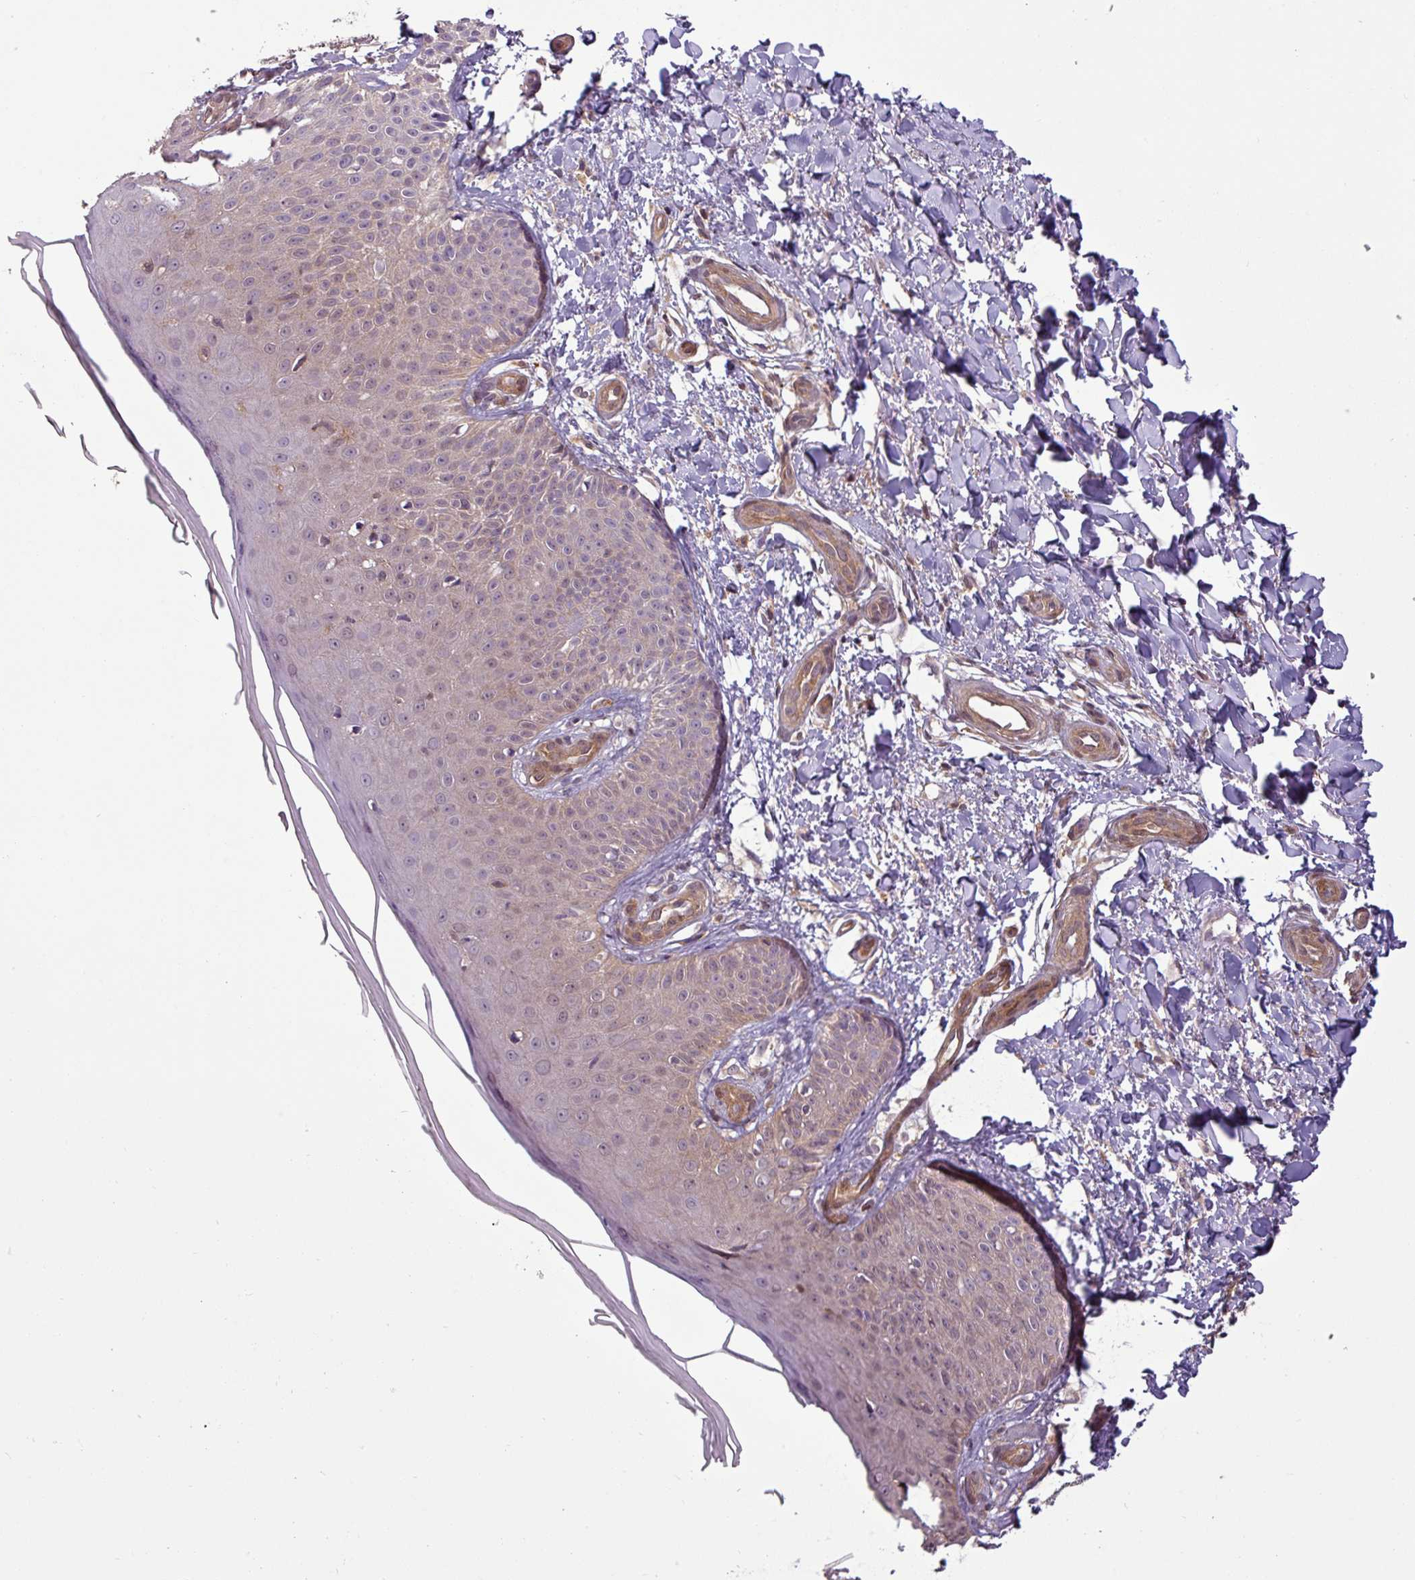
{"staining": {"intensity": "negative", "quantity": "none", "location": "none"}, "tissue": "skin", "cell_type": "Fibroblasts", "image_type": "normal", "snomed": [{"axis": "morphology", "description": "Normal tissue, NOS"}, {"axis": "topography", "description": "Skin"}], "caption": "Immunohistochemistry (IHC) of normal skin reveals no expression in fibroblasts.", "gene": "SH3BGRL", "patient": {"sex": "male", "age": 81}}